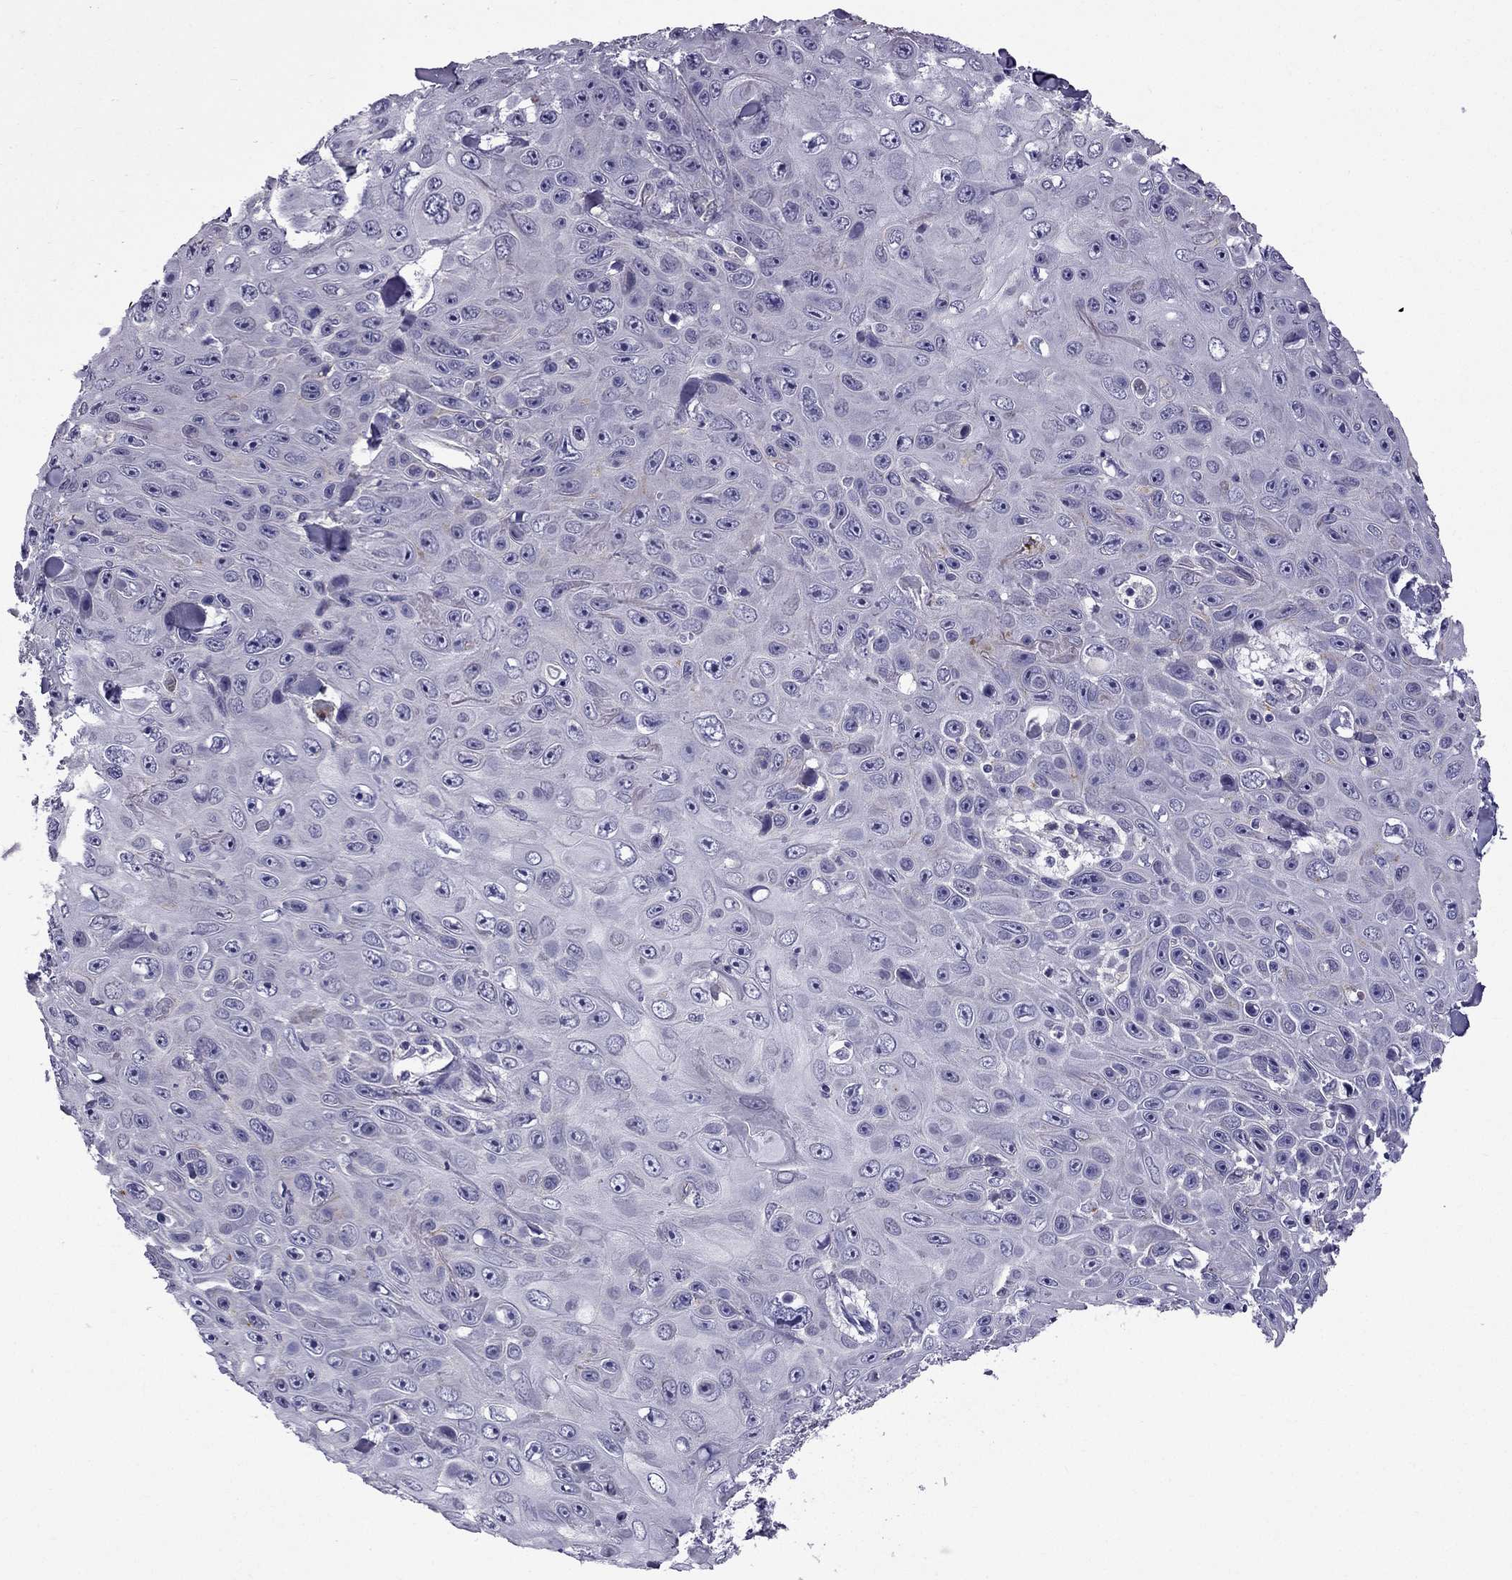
{"staining": {"intensity": "negative", "quantity": "none", "location": "none"}, "tissue": "skin cancer", "cell_type": "Tumor cells", "image_type": "cancer", "snomed": [{"axis": "morphology", "description": "Squamous cell carcinoma, NOS"}, {"axis": "topography", "description": "Skin"}], "caption": "Immunohistochemistry (IHC) histopathology image of human skin cancer stained for a protein (brown), which shows no staining in tumor cells.", "gene": "STOML3", "patient": {"sex": "male", "age": 82}}